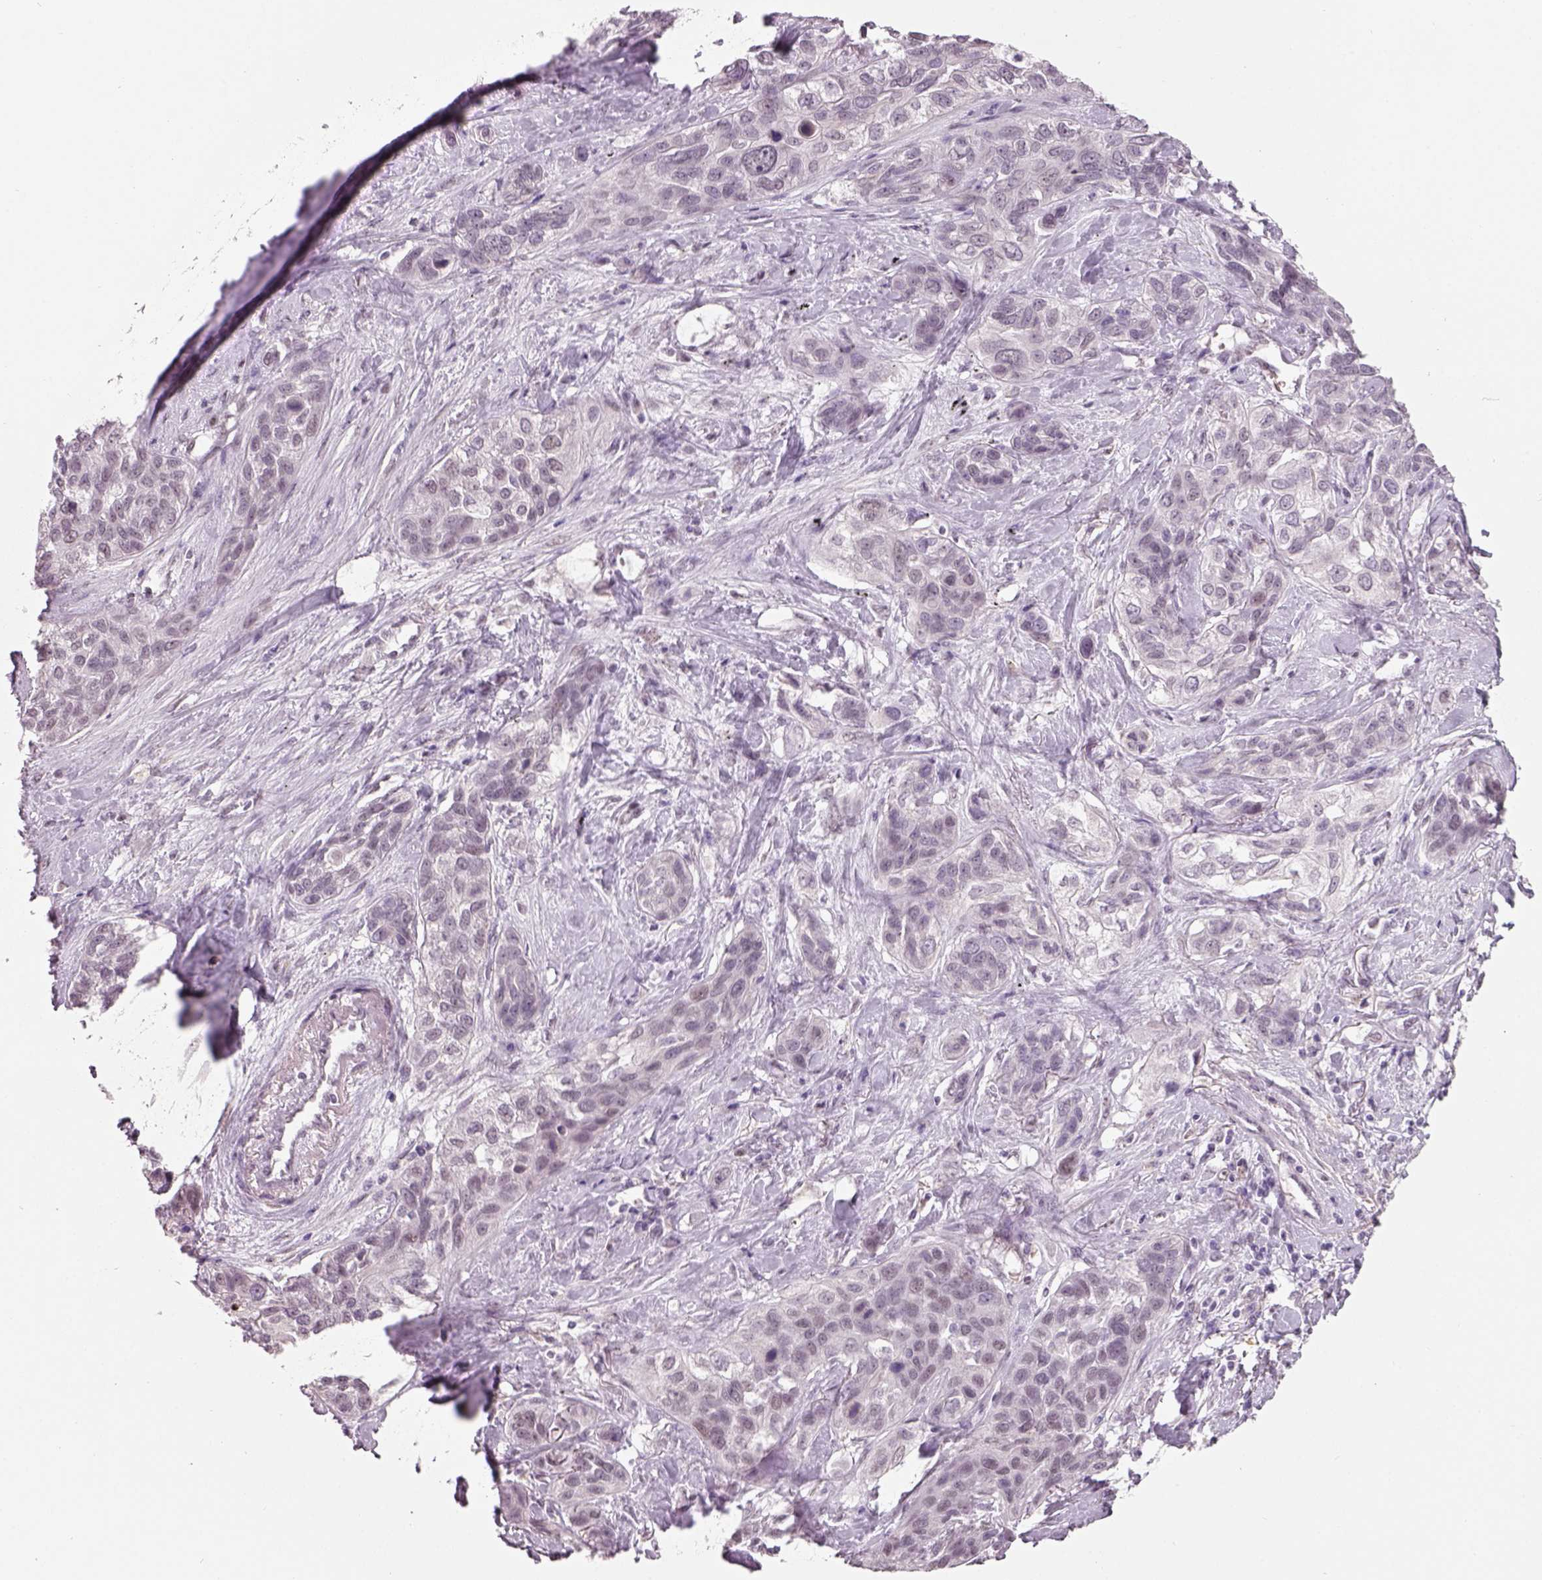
{"staining": {"intensity": "negative", "quantity": "none", "location": "none"}, "tissue": "lung cancer", "cell_type": "Tumor cells", "image_type": "cancer", "snomed": [{"axis": "morphology", "description": "Squamous cell carcinoma, NOS"}, {"axis": "topography", "description": "Lung"}], "caption": "IHC photomicrograph of neoplastic tissue: human lung cancer (squamous cell carcinoma) stained with DAB demonstrates no significant protein staining in tumor cells.", "gene": "NAT8", "patient": {"sex": "female", "age": 70}}